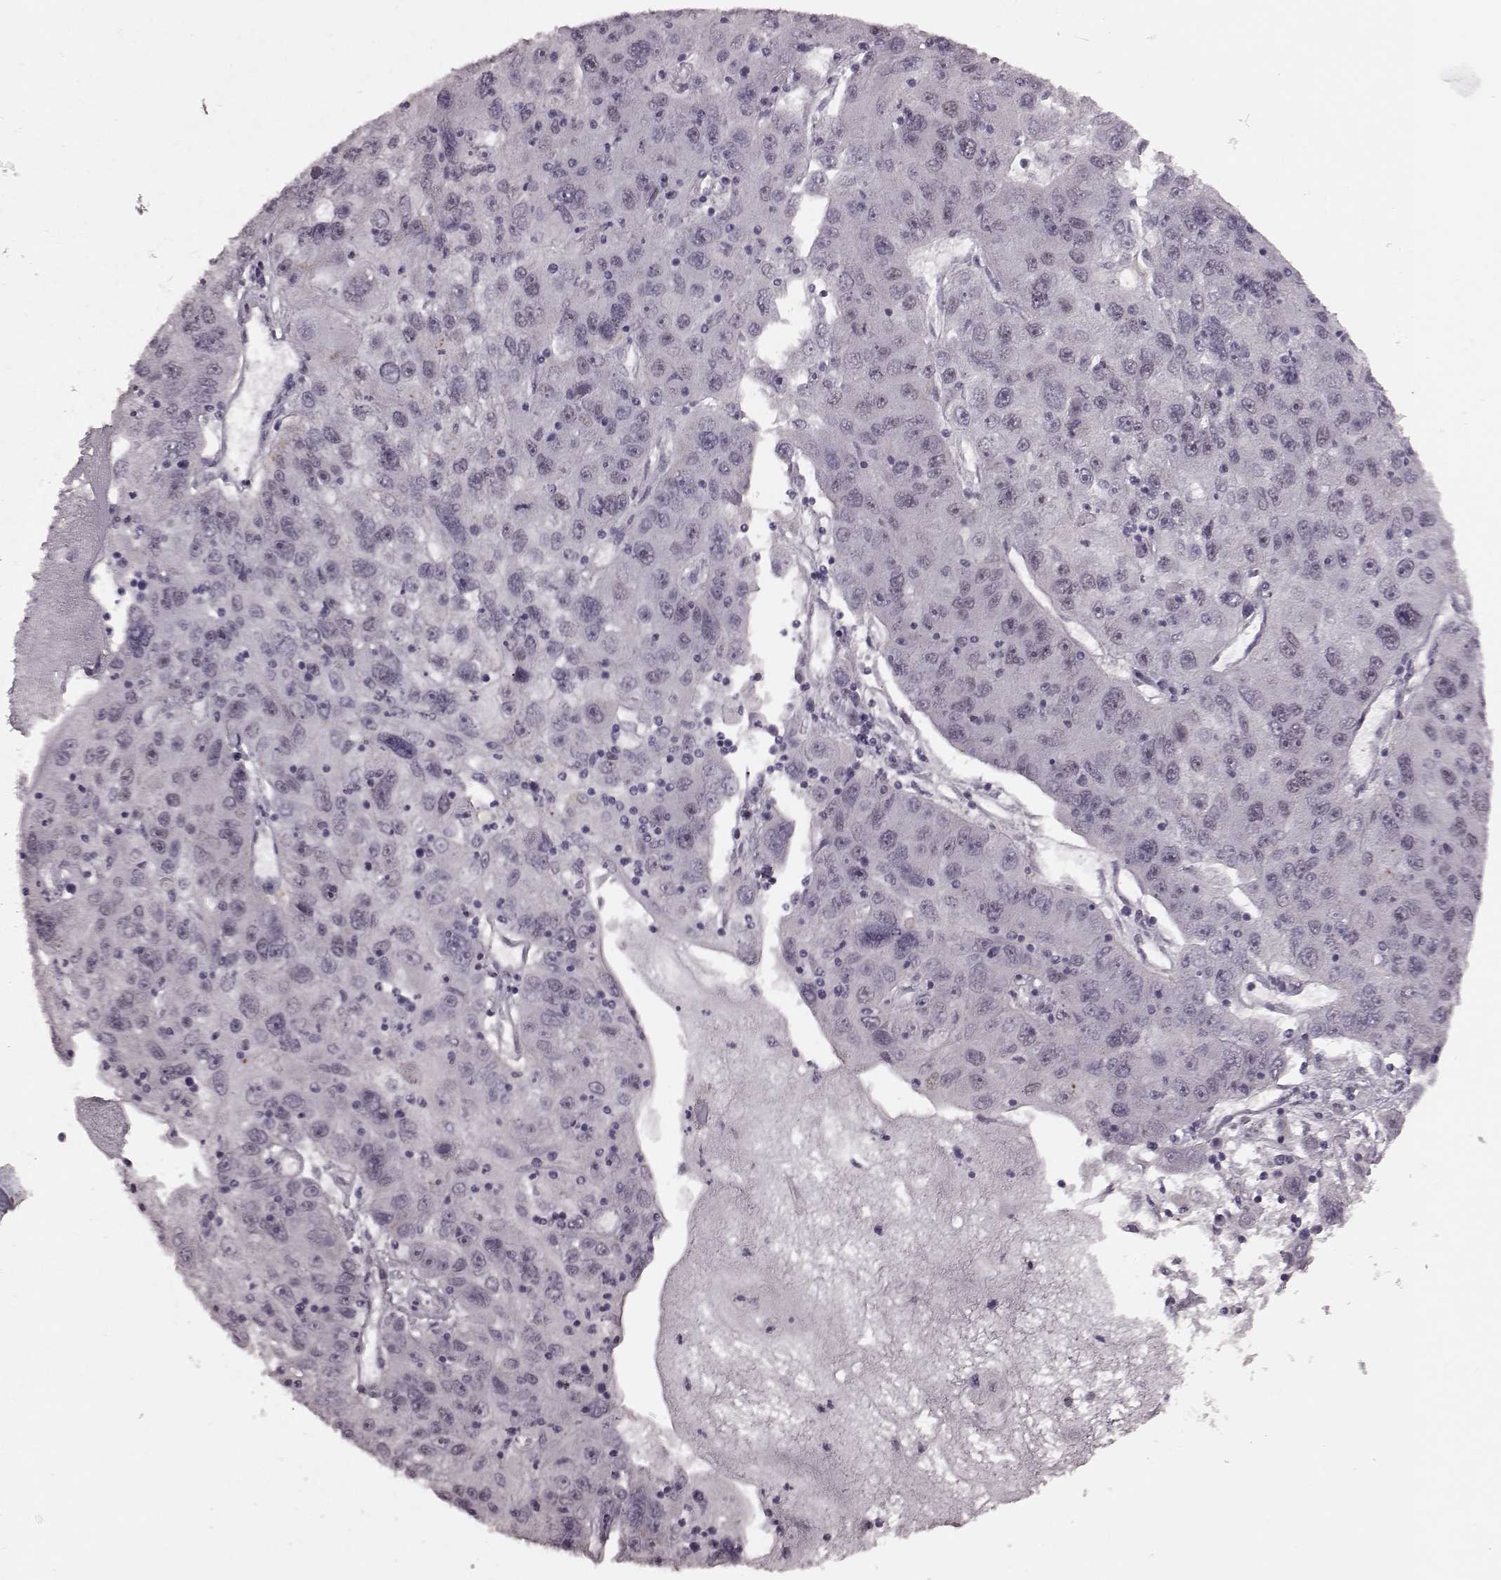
{"staining": {"intensity": "negative", "quantity": "none", "location": "none"}, "tissue": "stomach cancer", "cell_type": "Tumor cells", "image_type": "cancer", "snomed": [{"axis": "morphology", "description": "Adenocarcinoma, NOS"}, {"axis": "topography", "description": "Stomach"}], "caption": "Immunohistochemistry (IHC) micrograph of human stomach cancer (adenocarcinoma) stained for a protein (brown), which displays no staining in tumor cells. (Stains: DAB (3,3'-diaminobenzidine) immunohistochemistry with hematoxylin counter stain, Microscopy: brightfield microscopy at high magnification).", "gene": "NR2C1", "patient": {"sex": "male", "age": 56}}